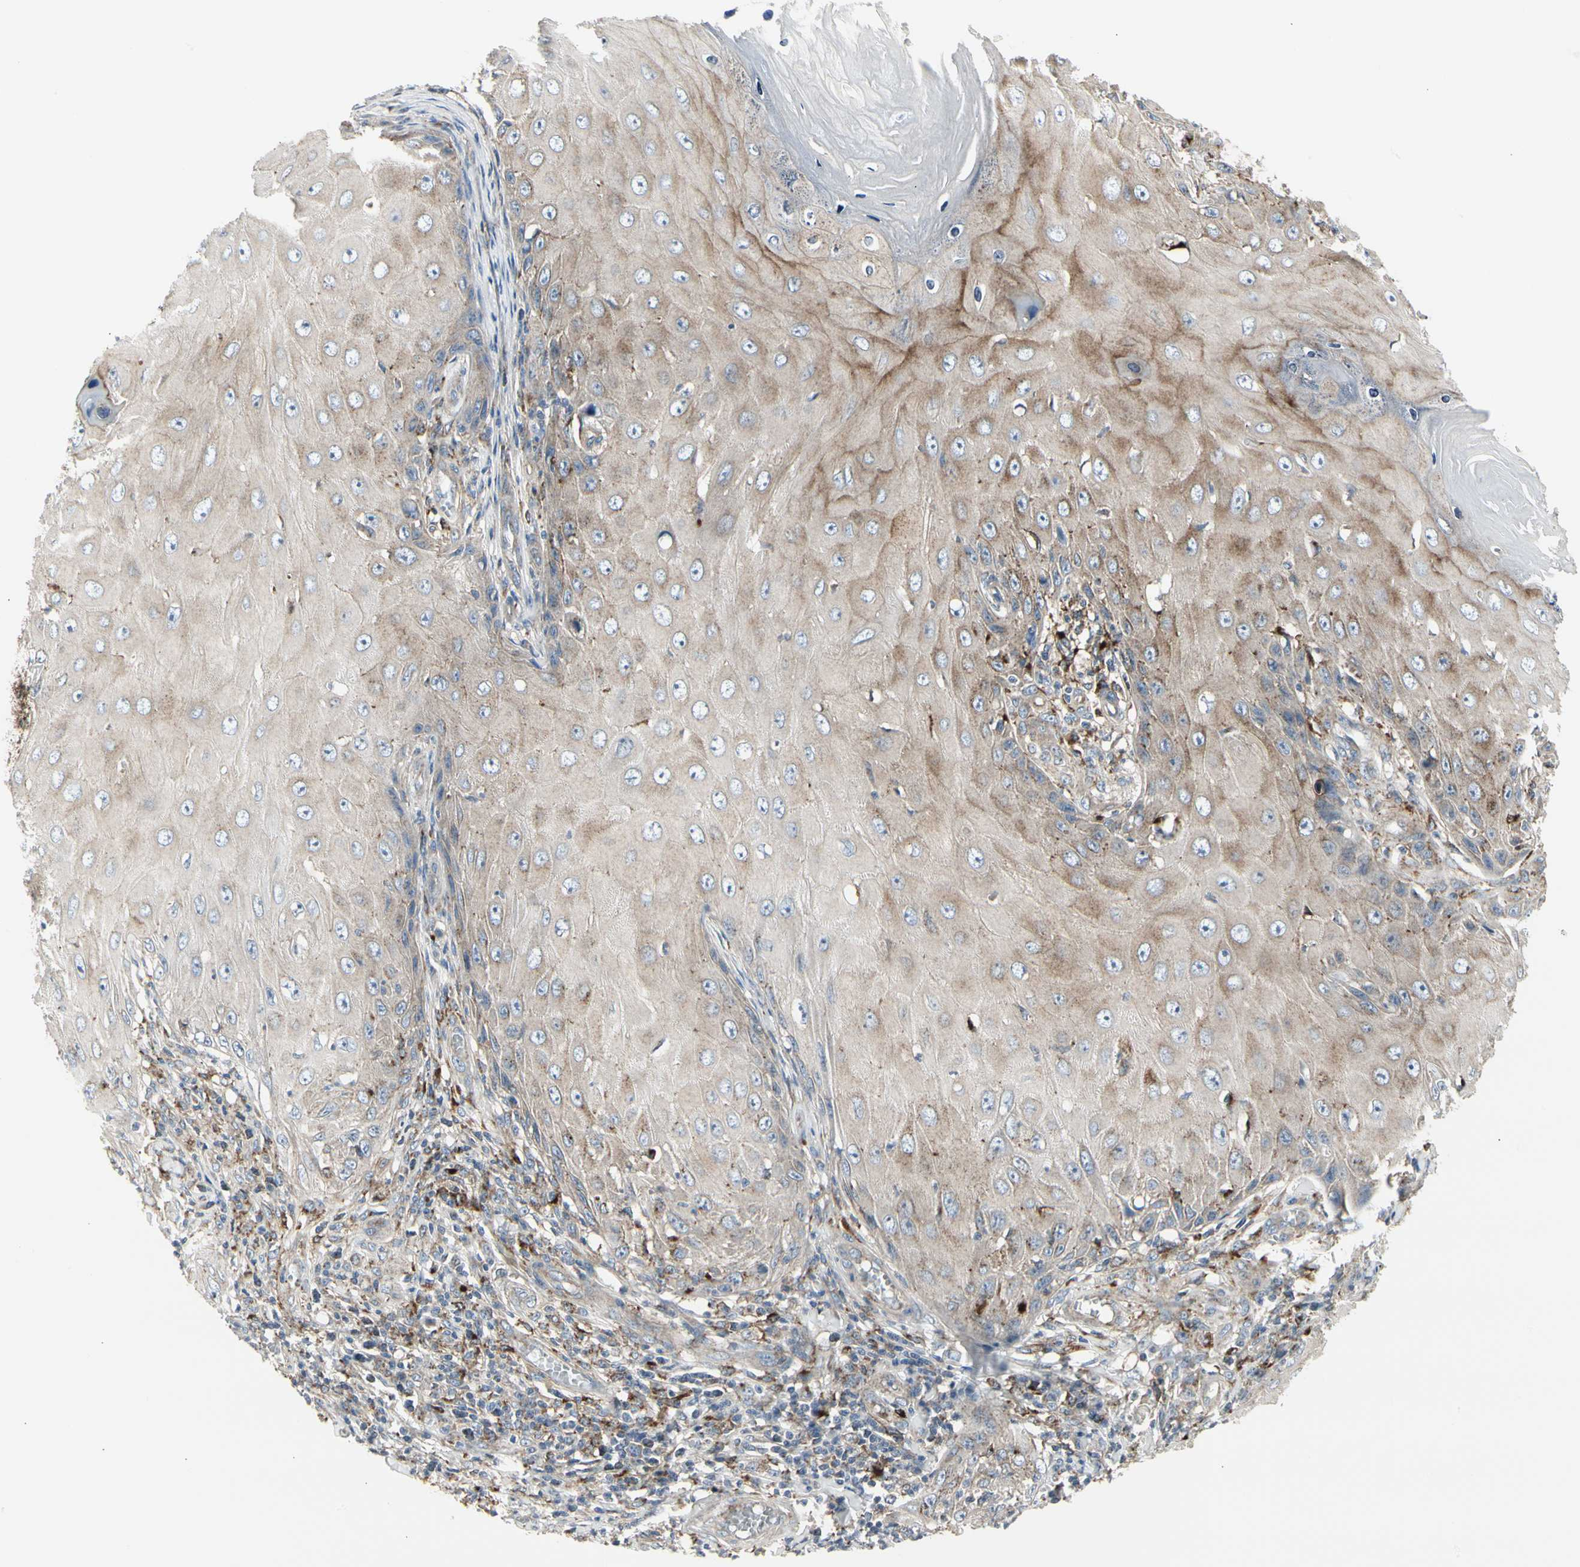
{"staining": {"intensity": "moderate", "quantity": "<25%", "location": "cytoplasmic/membranous"}, "tissue": "skin cancer", "cell_type": "Tumor cells", "image_type": "cancer", "snomed": [{"axis": "morphology", "description": "Squamous cell carcinoma, NOS"}, {"axis": "topography", "description": "Skin"}], "caption": "High-power microscopy captured an IHC histopathology image of skin cancer (squamous cell carcinoma), revealing moderate cytoplasmic/membranous expression in approximately <25% of tumor cells. (Stains: DAB in brown, nuclei in blue, Microscopy: brightfield microscopy at high magnification).", "gene": "ATP6V1B2", "patient": {"sex": "female", "age": 73}}